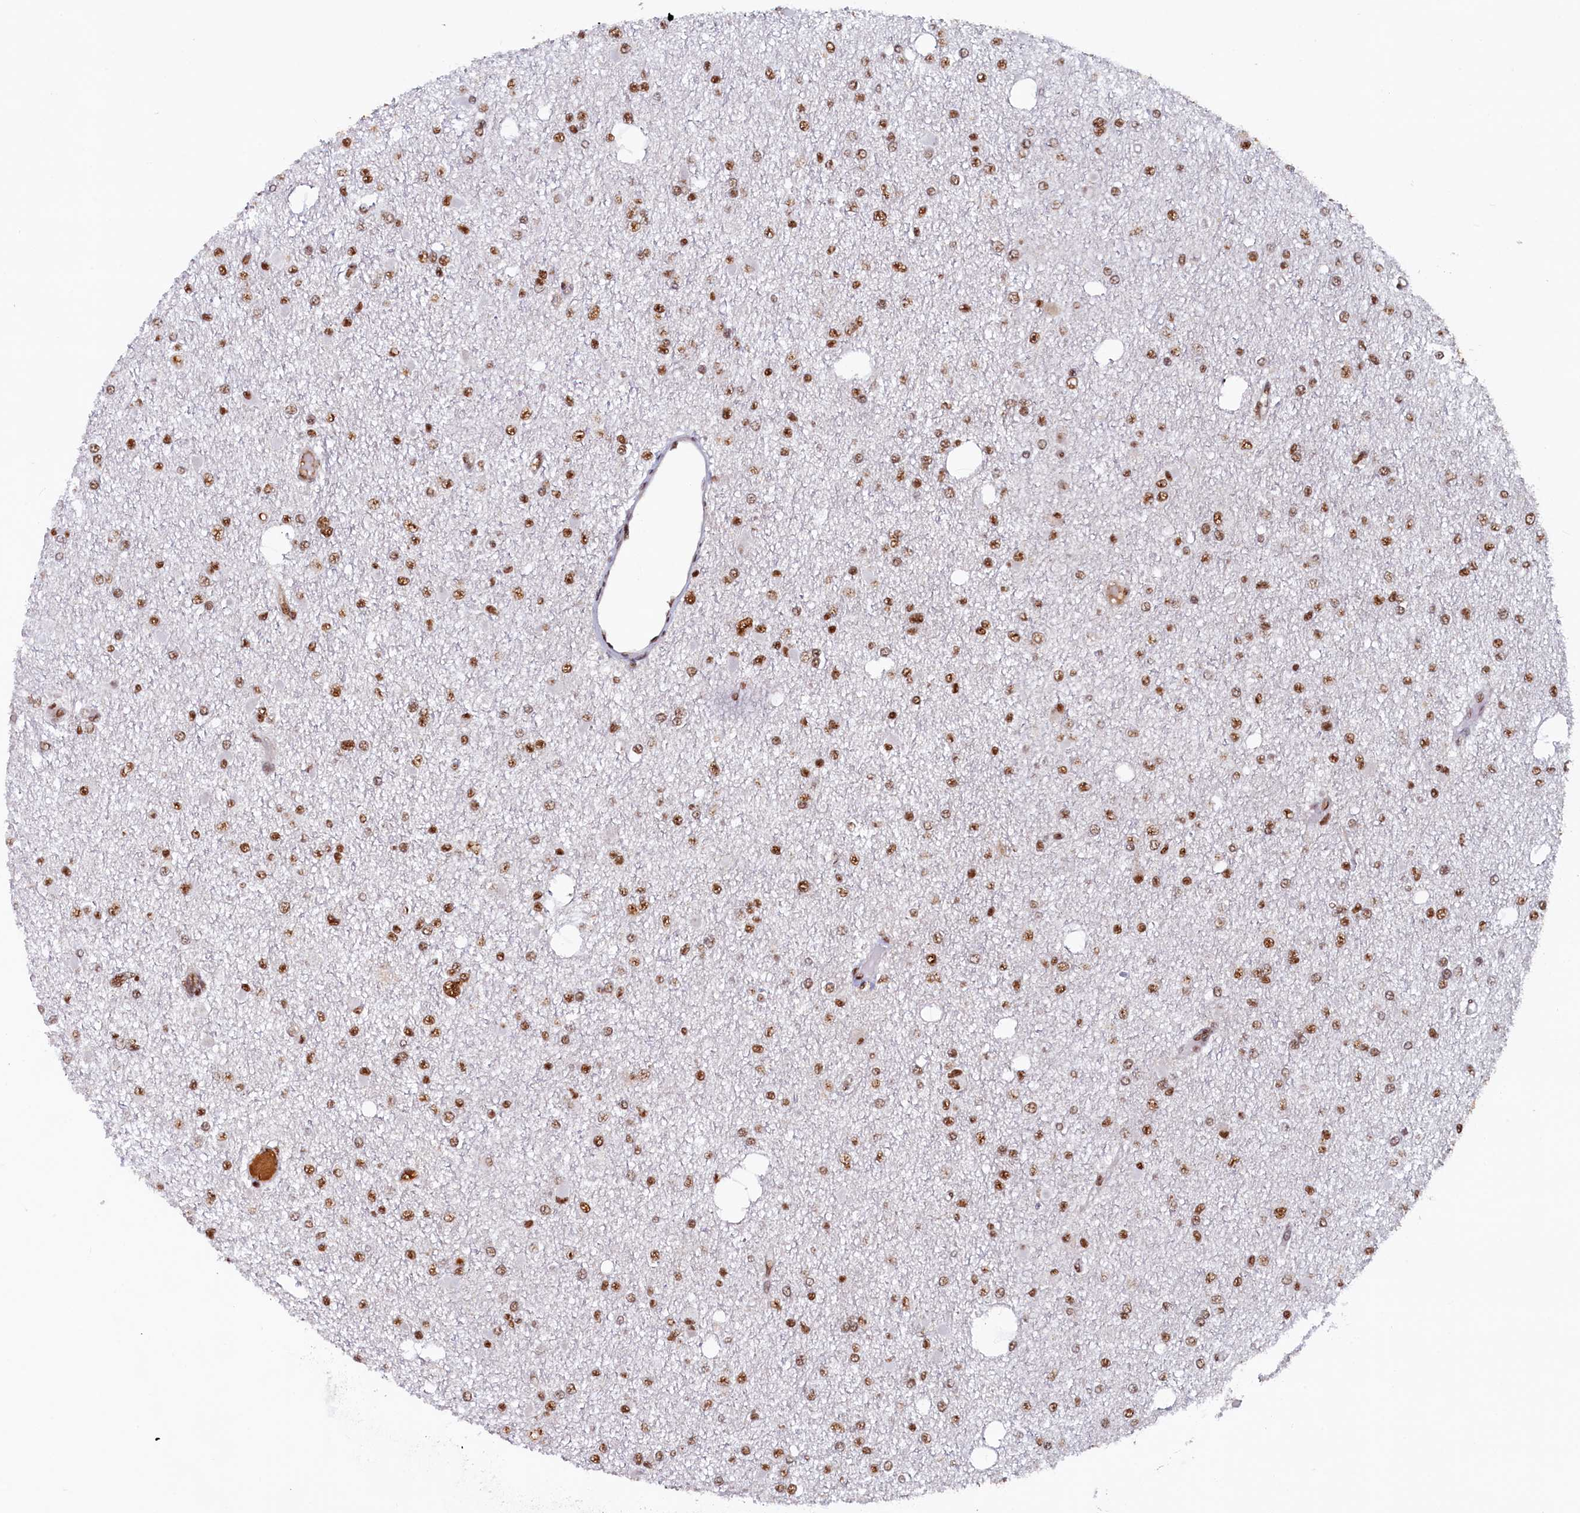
{"staining": {"intensity": "moderate", "quantity": ">75%", "location": "nuclear"}, "tissue": "glioma", "cell_type": "Tumor cells", "image_type": "cancer", "snomed": [{"axis": "morphology", "description": "Glioma, malignant, Low grade"}, {"axis": "topography", "description": "Brain"}], "caption": "Tumor cells show medium levels of moderate nuclear staining in approximately >75% of cells in glioma.", "gene": "ZC3H18", "patient": {"sex": "female", "age": 22}}